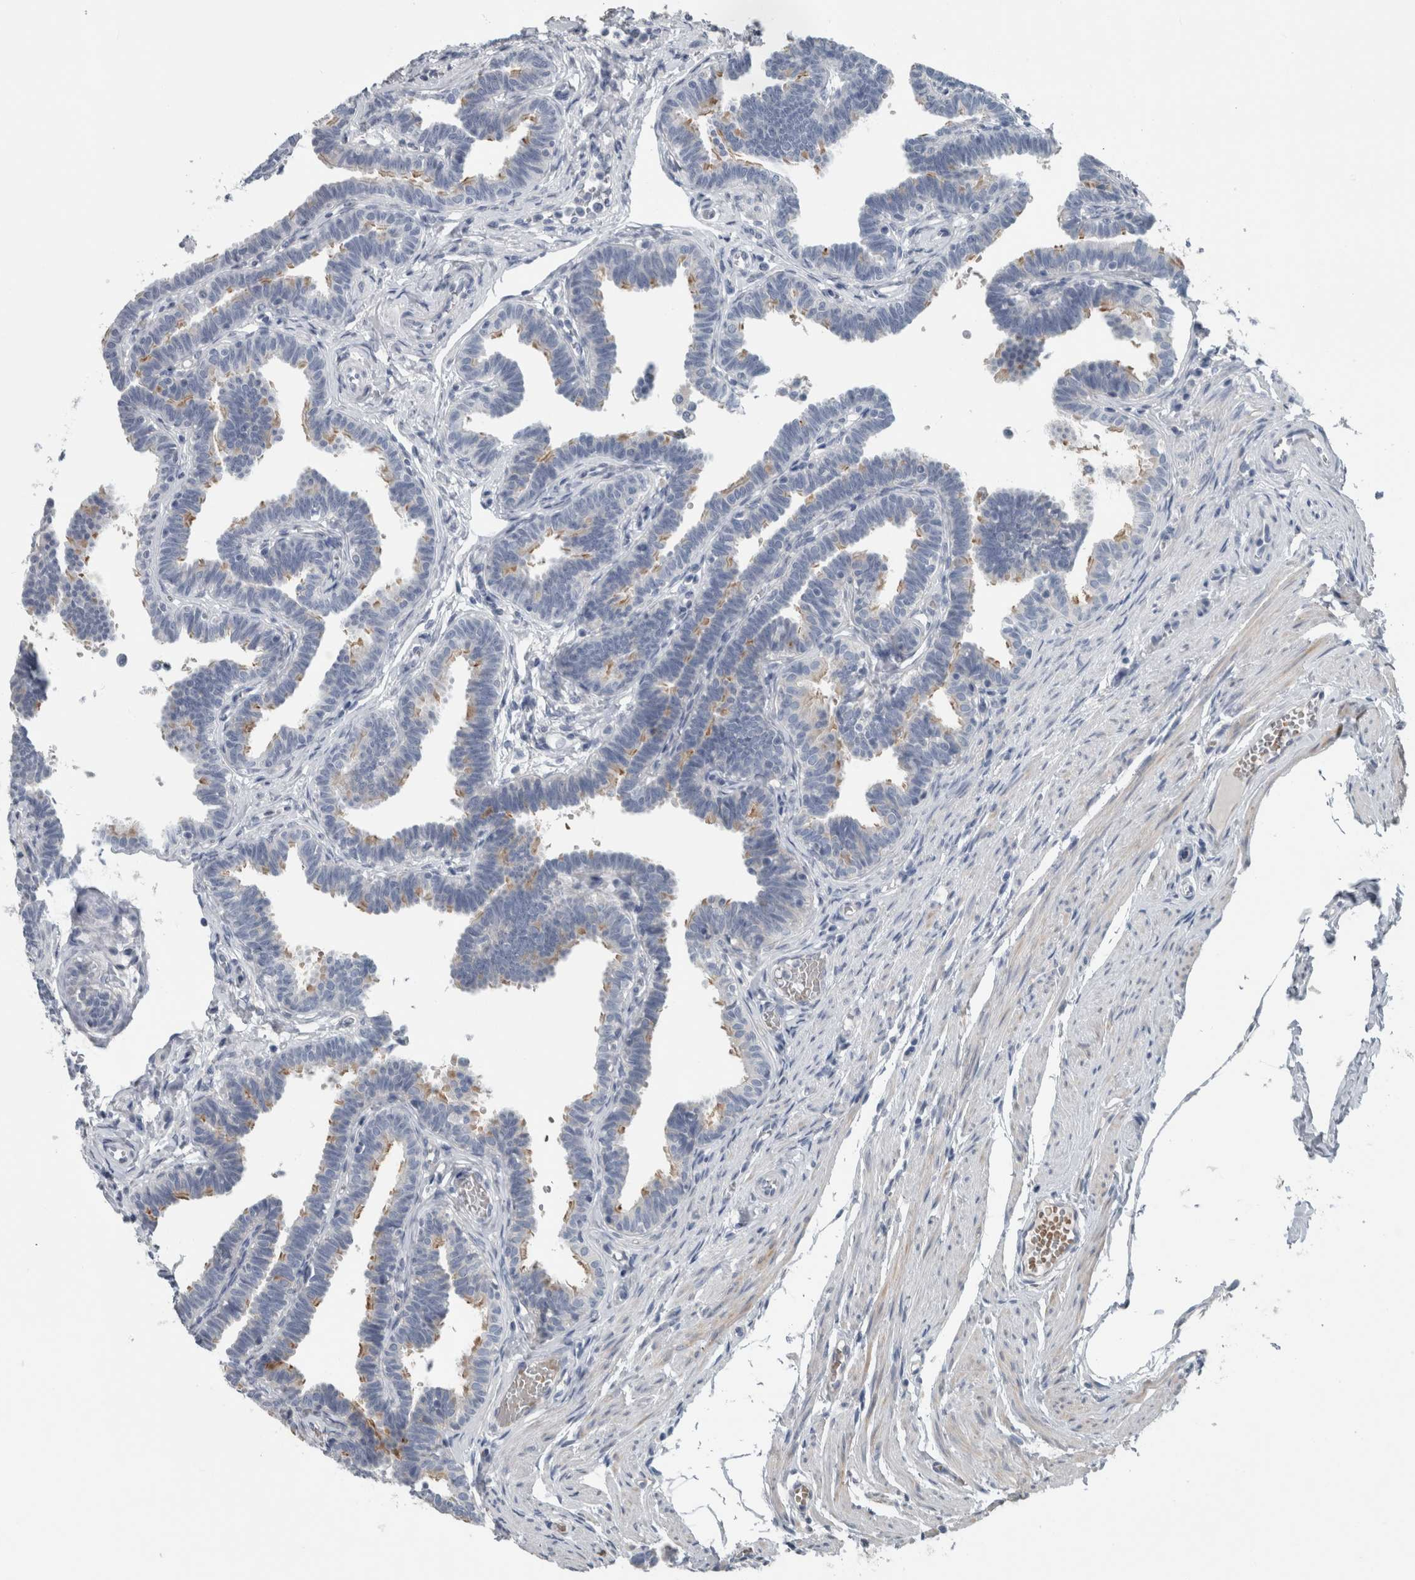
{"staining": {"intensity": "moderate", "quantity": "<25%", "location": "cytoplasmic/membranous"}, "tissue": "fallopian tube", "cell_type": "Glandular cells", "image_type": "normal", "snomed": [{"axis": "morphology", "description": "Normal tissue, NOS"}, {"axis": "topography", "description": "Fallopian tube"}, {"axis": "topography", "description": "Ovary"}], "caption": "DAB immunohistochemical staining of unremarkable human fallopian tube demonstrates moderate cytoplasmic/membranous protein staining in approximately <25% of glandular cells.", "gene": "SH3GL2", "patient": {"sex": "female", "age": 23}}